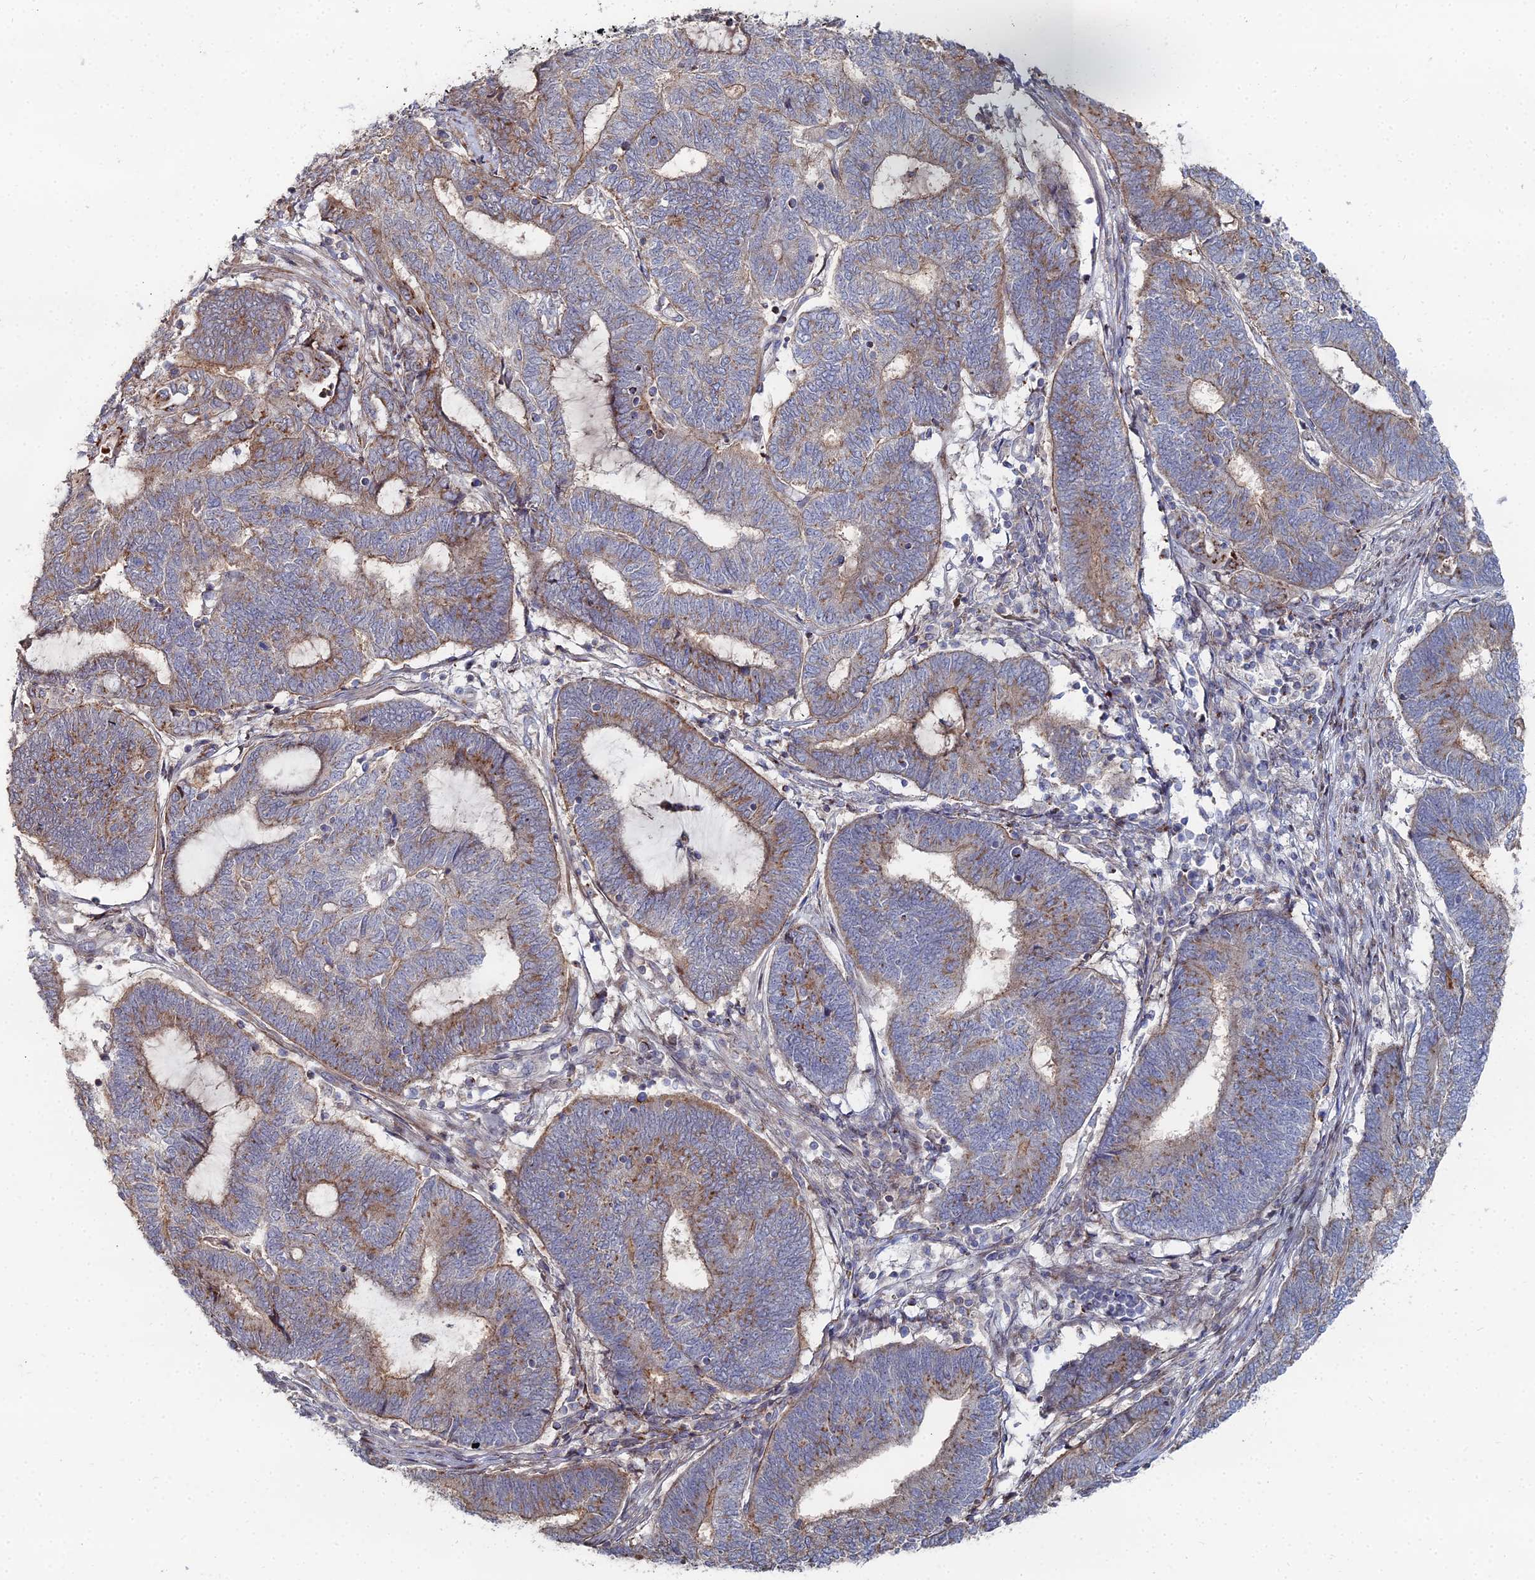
{"staining": {"intensity": "moderate", "quantity": "25%-75%", "location": "cytoplasmic/membranous"}, "tissue": "endometrial cancer", "cell_type": "Tumor cells", "image_type": "cancer", "snomed": [{"axis": "morphology", "description": "Adenocarcinoma, NOS"}, {"axis": "topography", "description": "Uterus"}, {"axis": "topography", "description": "Endometrium"}], "caption": "Protein expression by immunohistochemistry (IHC) shows moderate cytoplasmic/membranous positivity in approximately 25%-75% of tumor cells in adenocarcinoma (endometrial).", "gene": "SGMS1", "patient": {"sex": "female", "age": 70}}